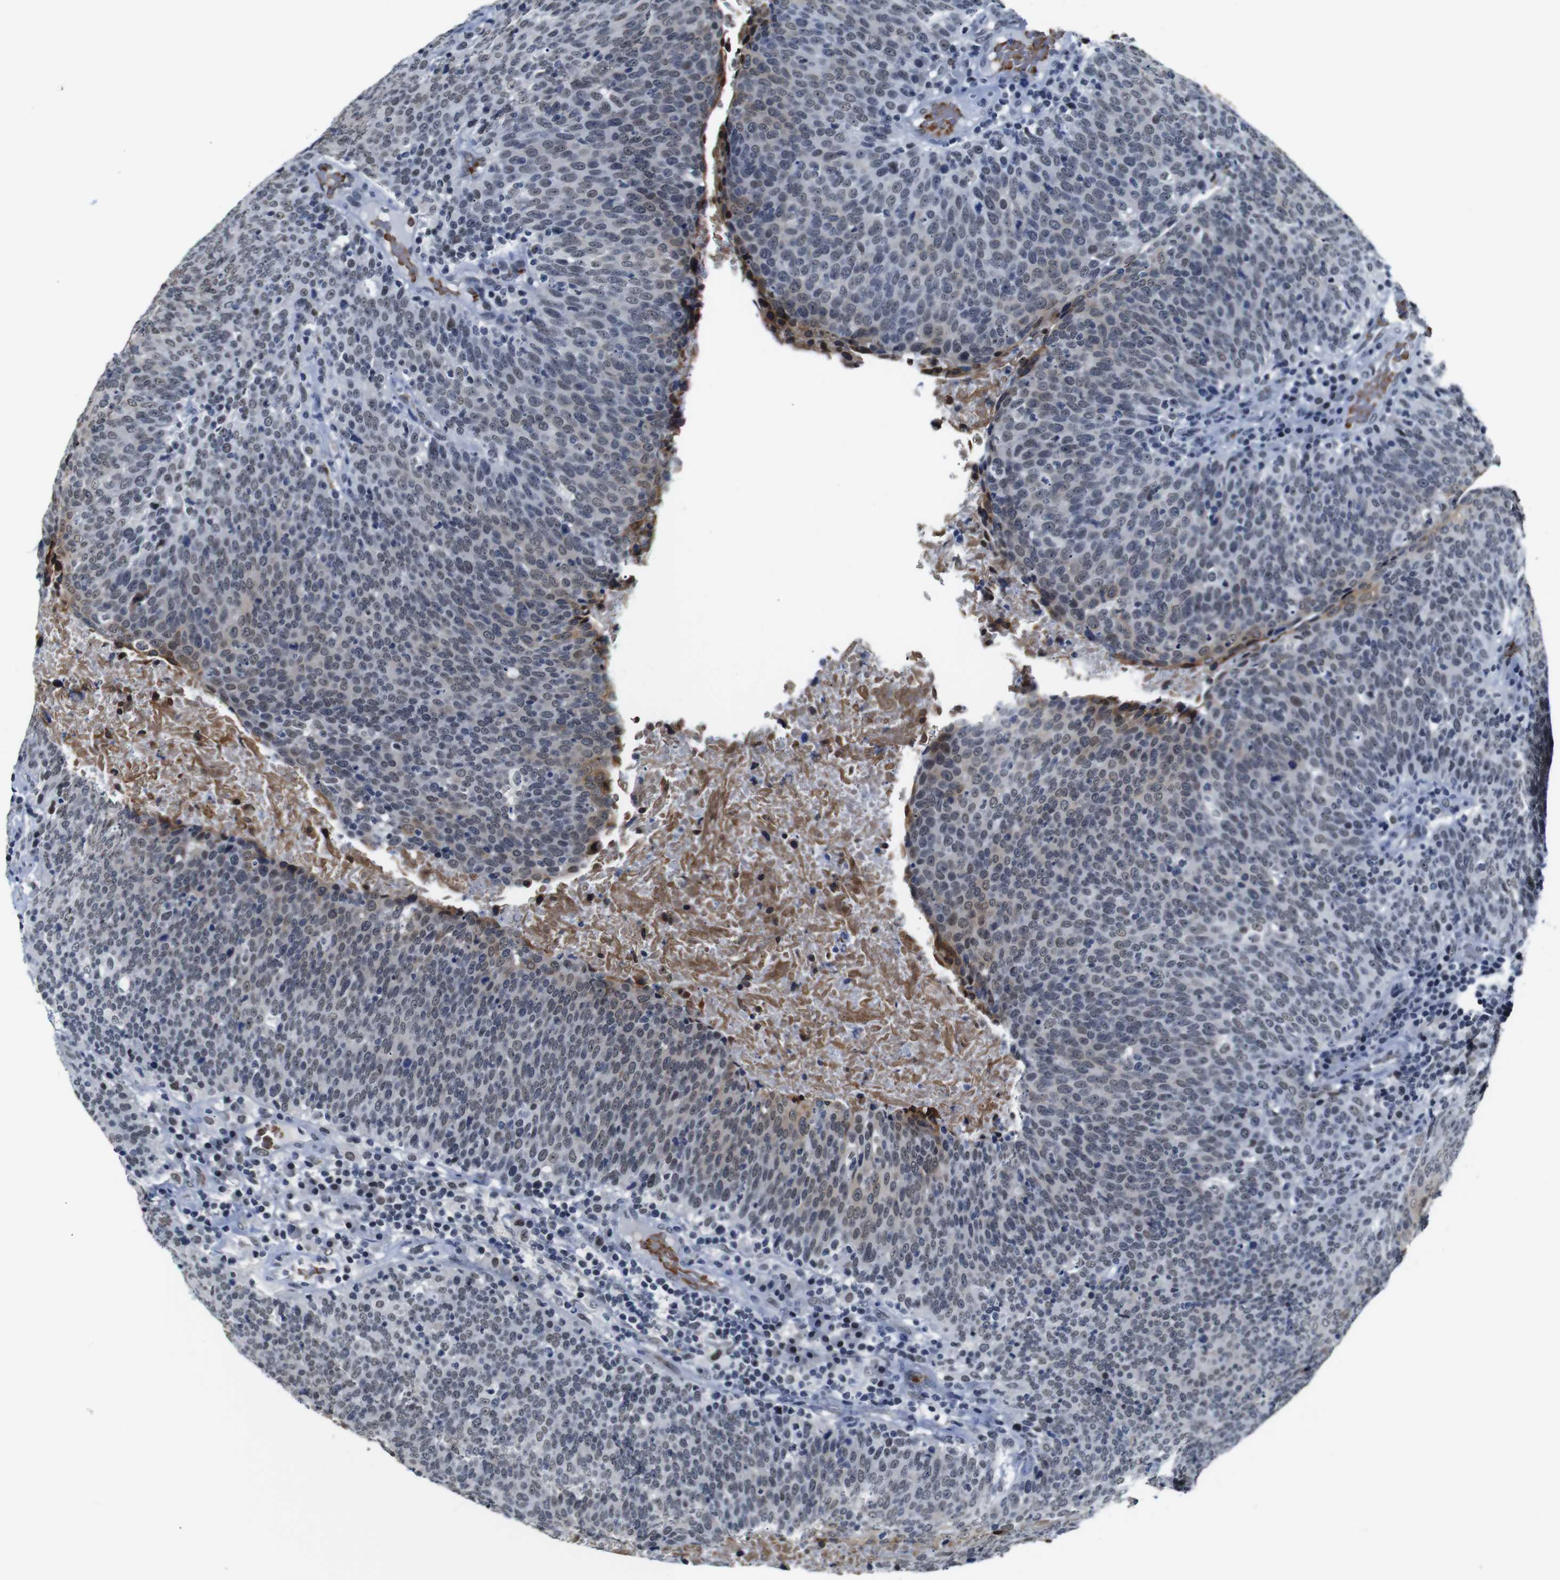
{"staining": {"intensity": "moderate", "quantity": "<25%", "location": "cytoplasmic/membranous,nuclear"}, "tissue": "head and neck cancer", "cell_type": "Tumor cells", "image_type": "cancer", "snomed": [{"axis": "morphology", "description": "Squamous cell carcinoma, NOS"}, {"axis": "morphology", "description": "Squamous cell carcinoma, metastatic, NOS"}, {"axis": "topography", "description": "Lymph node"}, {"axis": "topography", "description": "Head-Neck"}], "caption": "Protein staining shows moderate cytoplasmic/membranous and nuclear expression in about <25% of tumor cells in head and neck cancer (squamous cell carcinoma). Immunohistochemistry (ihc) stains the protein in brown and the nuclei are stained blue.", "gene": "ILDR2", "patient": {"sex": "male", "age": 62}}